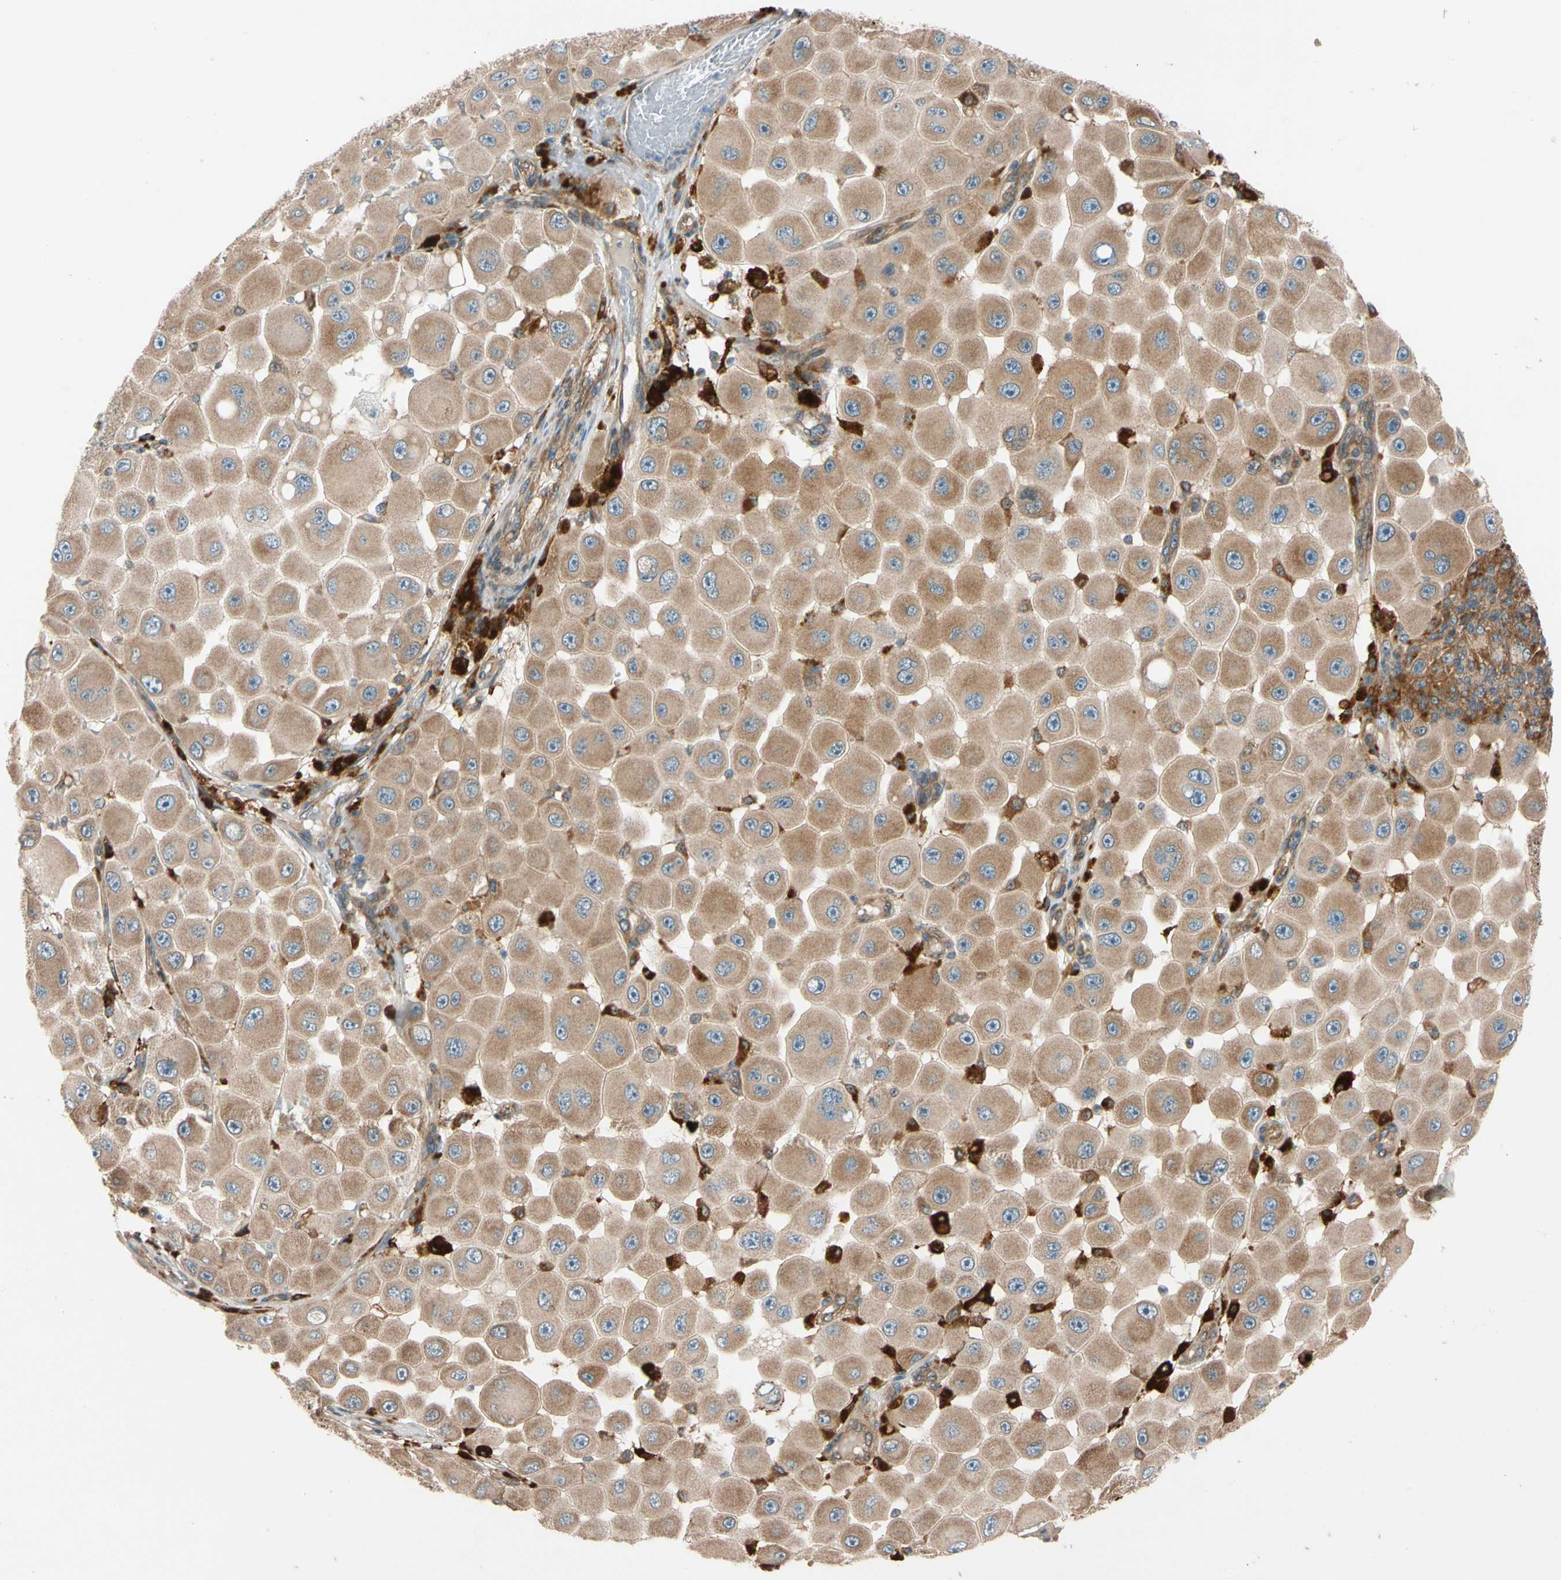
{"staining": {"intensity": "moderate", "quantity": ">75%", "location": "cytoplasmic/membranous"}, "tissue": "melanoma", "cell_type": "Tumor cells", "image_type": "cancer", "snomed": [{"axis": "morphology", "description": "Malignant melanoma, NOS"}, {"axis": "topography", "description": "Skin"}], "caption": "Immunohistochemical staining of human melanoma demonstrates moderate cytoplasmic/membranous protein expression in about >75% of tumor cells.", "gene": "PHYH", "patient": {"sex": "female", "age": 81}}